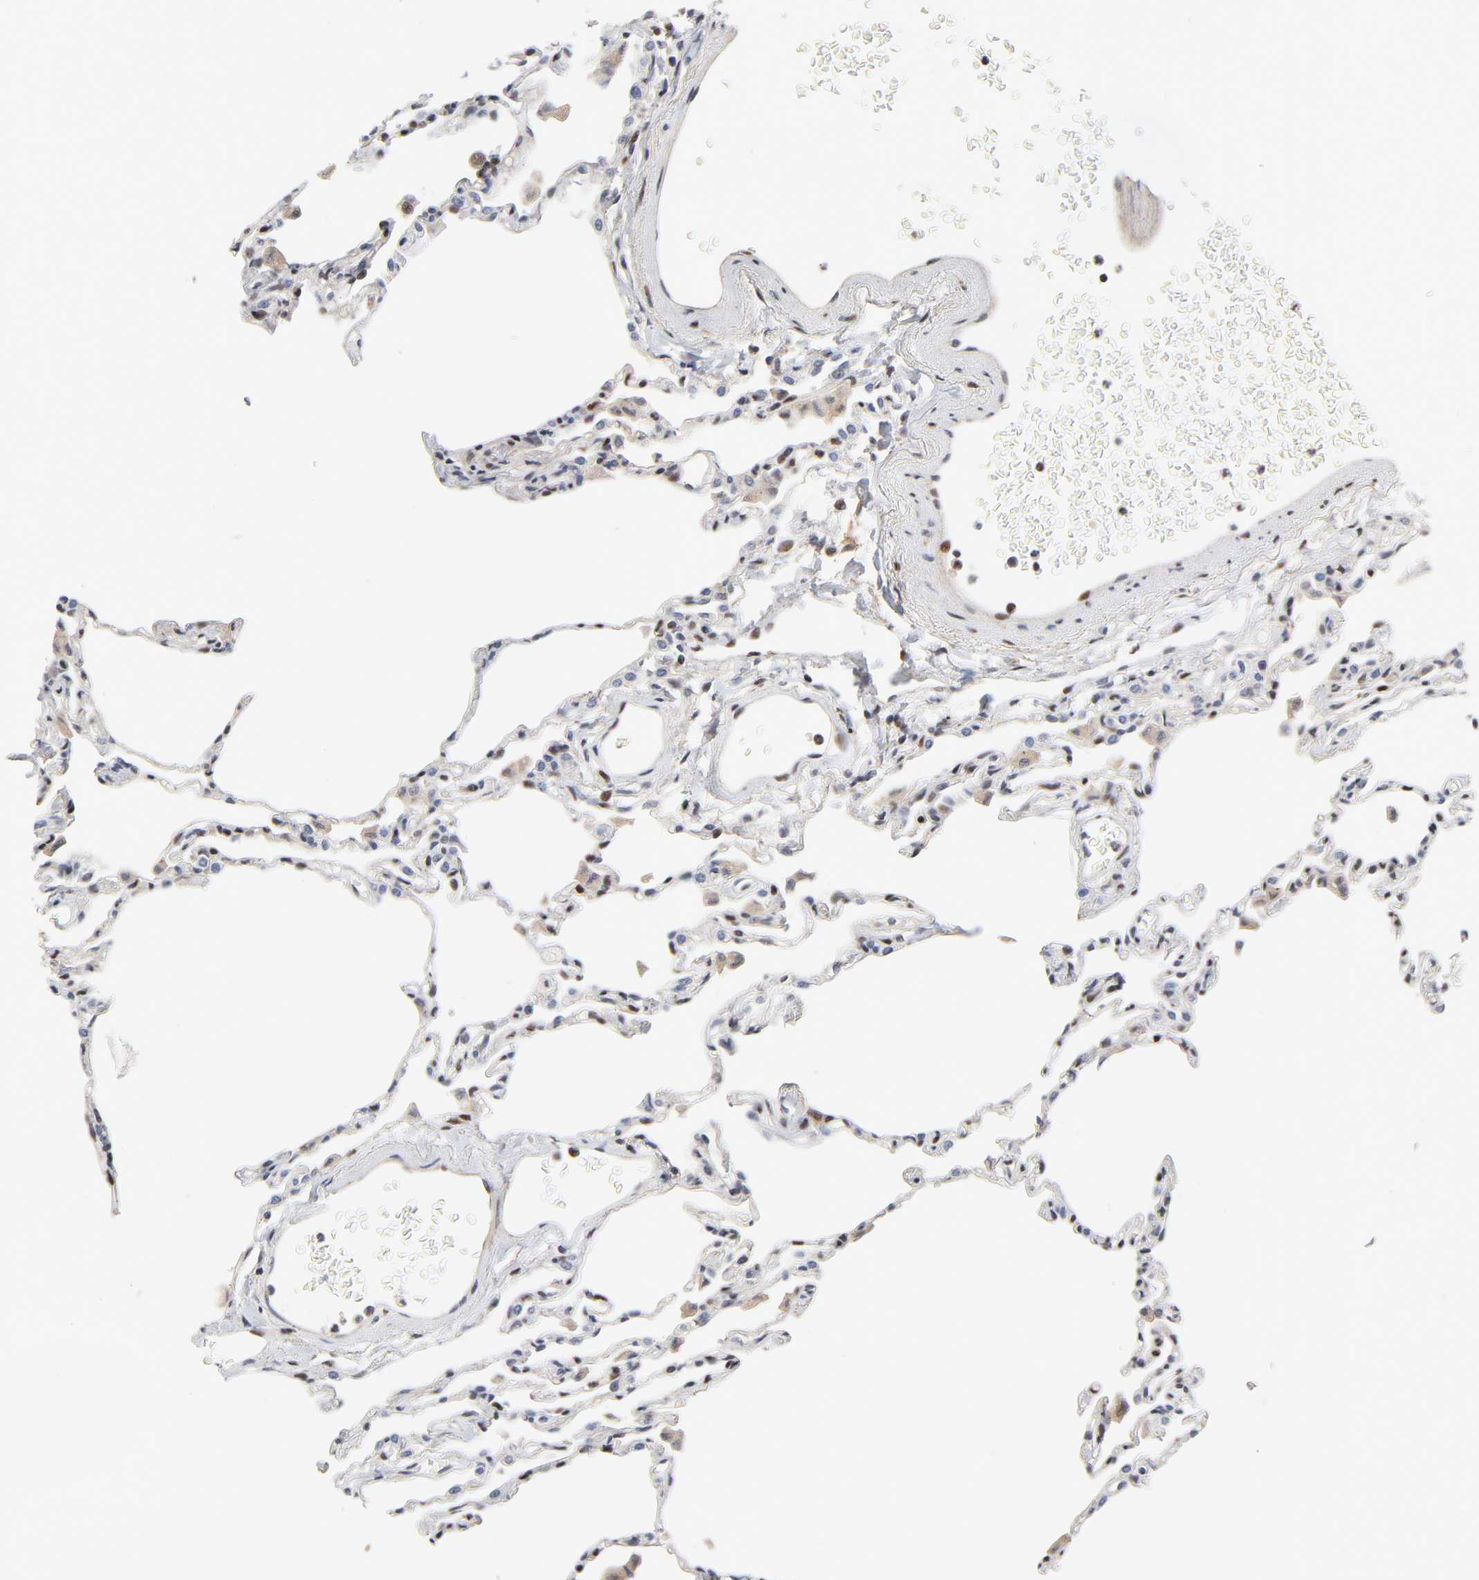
{"staining": {"intensity": "strong", "quantity": "25%-75%", "location": "nuclear"}, "tissue": "lung", "cell_type": "Alveolar cells", "image_type": "normal", "snomed": [{"axis": "morphology", "description": "Normal tissue, NOS"}, {"axis": "topography", "description": "Lung"}], "caption": "Immunohistochemical staining of normal lung exhibits strong nuclear protein staining in approximately 25%-75% of alveolar cells. (IHC, brightfield microscopy, high magnification).", "gene": "STK38", "patient": {"sex": "female", "age": 49}}